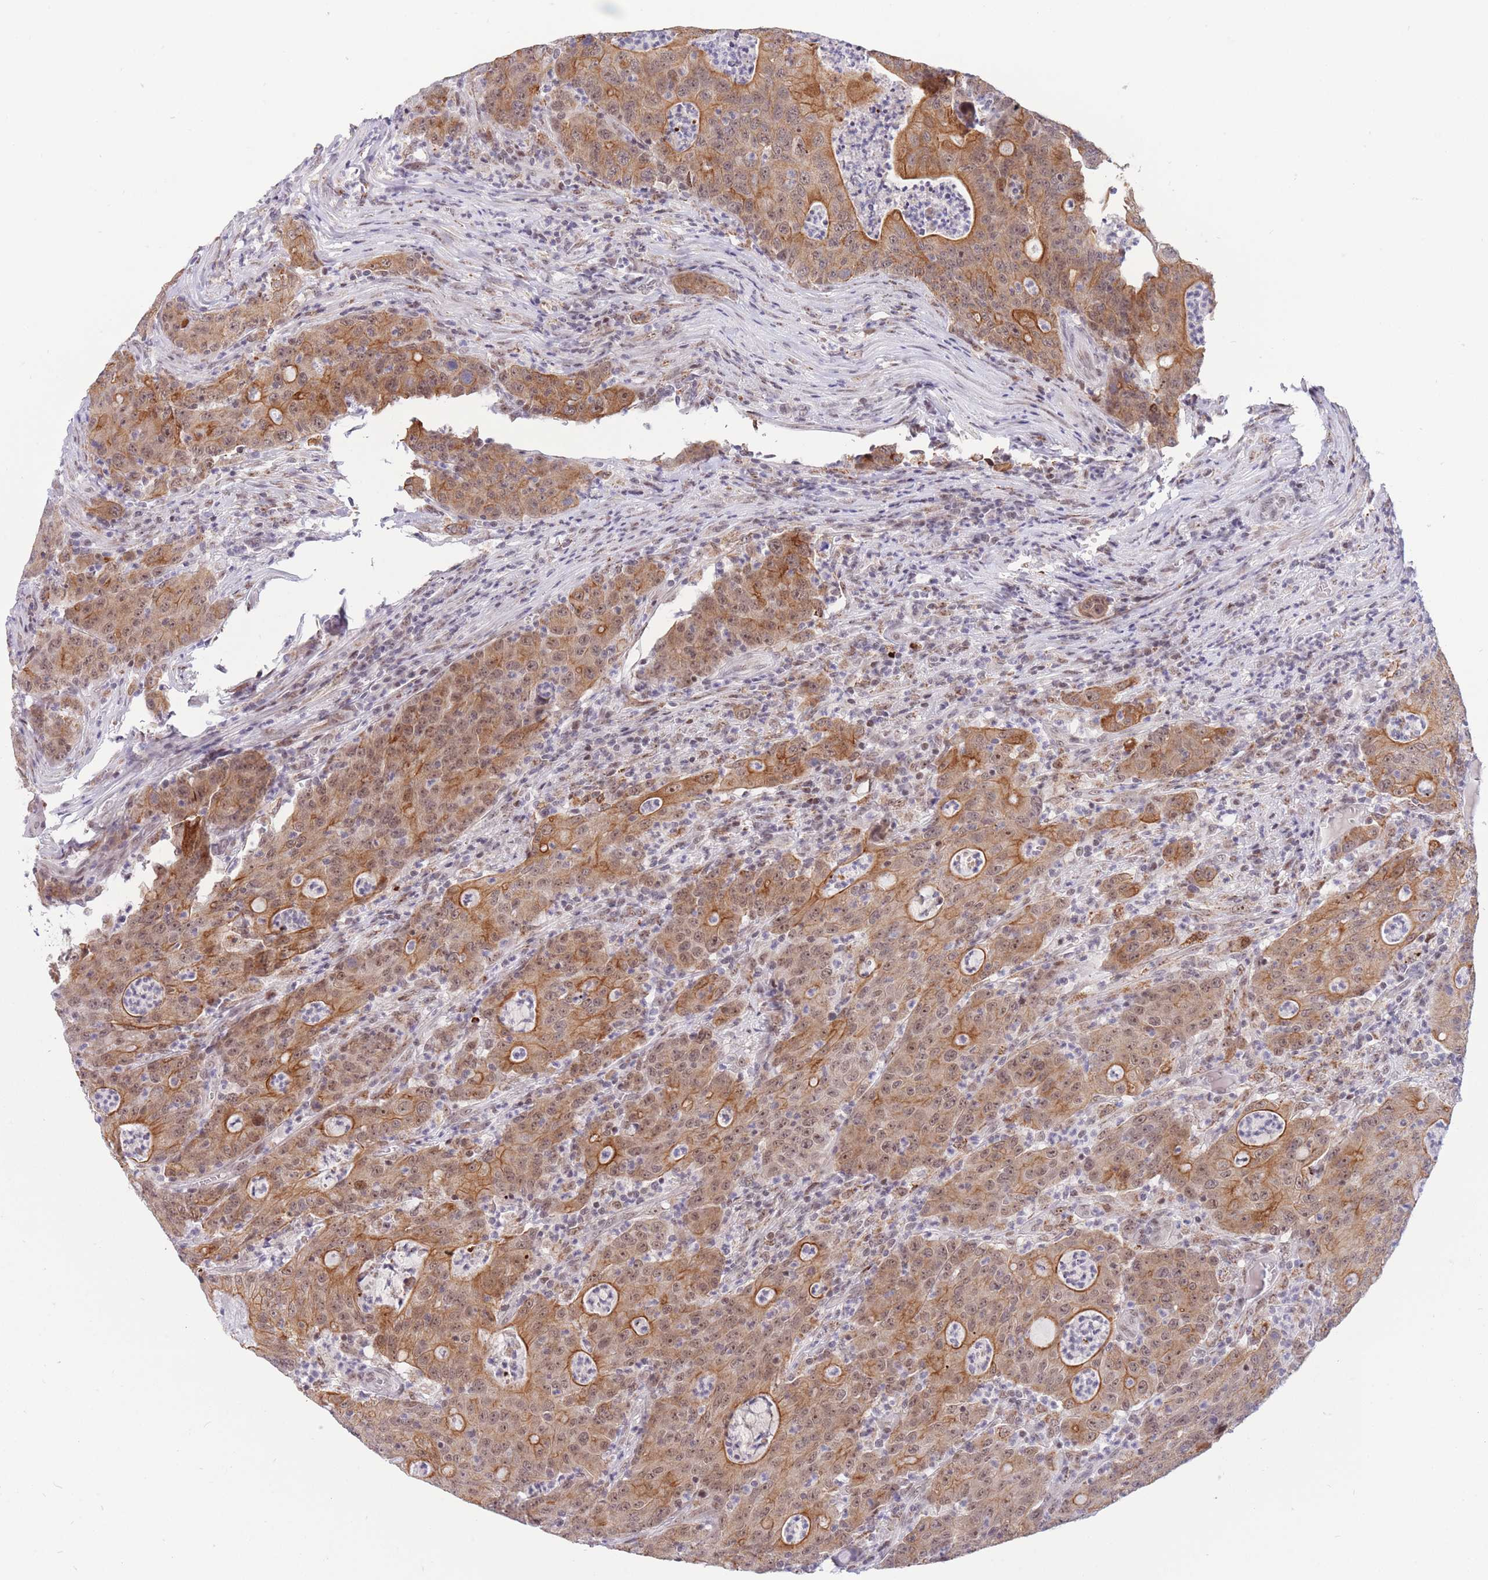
{"staining": {"intensity": "moderate", "quantity": ">75%", "location": "cytoplasmic/membranous,nuclear"}, "tissue": "colorectal cancer", "cell_type": "Tumor cells", "image_type": "cancer", "snomed": [{"axis": "morphology", "description": "Adenocarcinoma, NOS"}, {"axis": "topography", "description": "Colon"}], "caption": "IHC image of human adenocarcinoma (colorectal) stained for a protein (brown), which exhibits medium levels of moderate cytoplasmic/membranous and nuclear positivity in about >75% of tumor cells.", "gene": "TARBP2", "patient": {"sex": "male", "age": 83}}